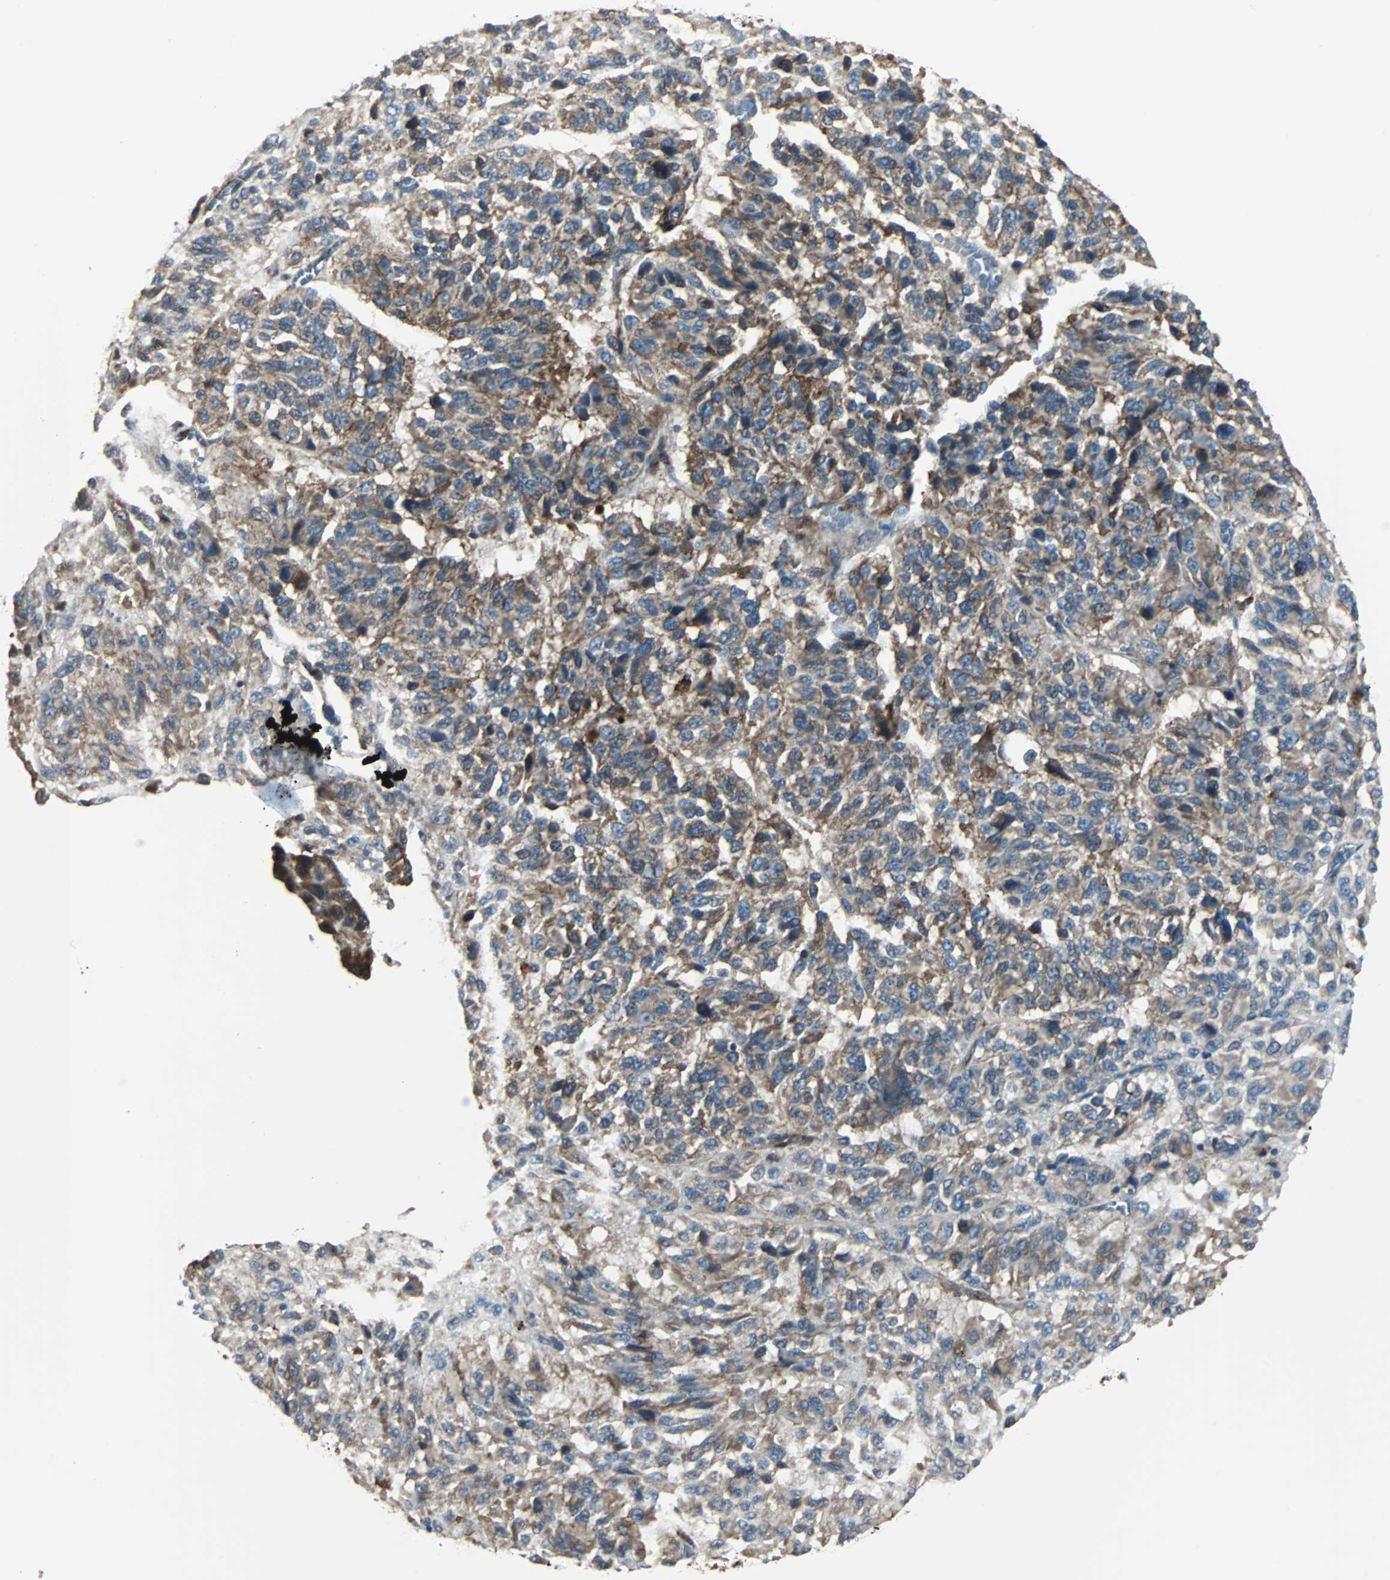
{"staining": {"intensity": "moderate", "quantity": "25%-75%", "location": "cytoplasmic/membranous"}, "tissue": "melanoma", "cell_type": "Tumor cells", "image_type": "cancer", "snomed": [{"axis": "morphology", "description": "Malignant melanoma, Metastatic site"}, {"axis": "topography", "description": "Lung"}], "caption": "Malignant melanoma (metastatic site) stained with immunohistochemistry (IHC) exhibits moderate cytoplasmic/membranous staining in about 25%-75% of tumor cells.", "gene": "CHP1", "patient": {"sex": "male", "age": 64}}